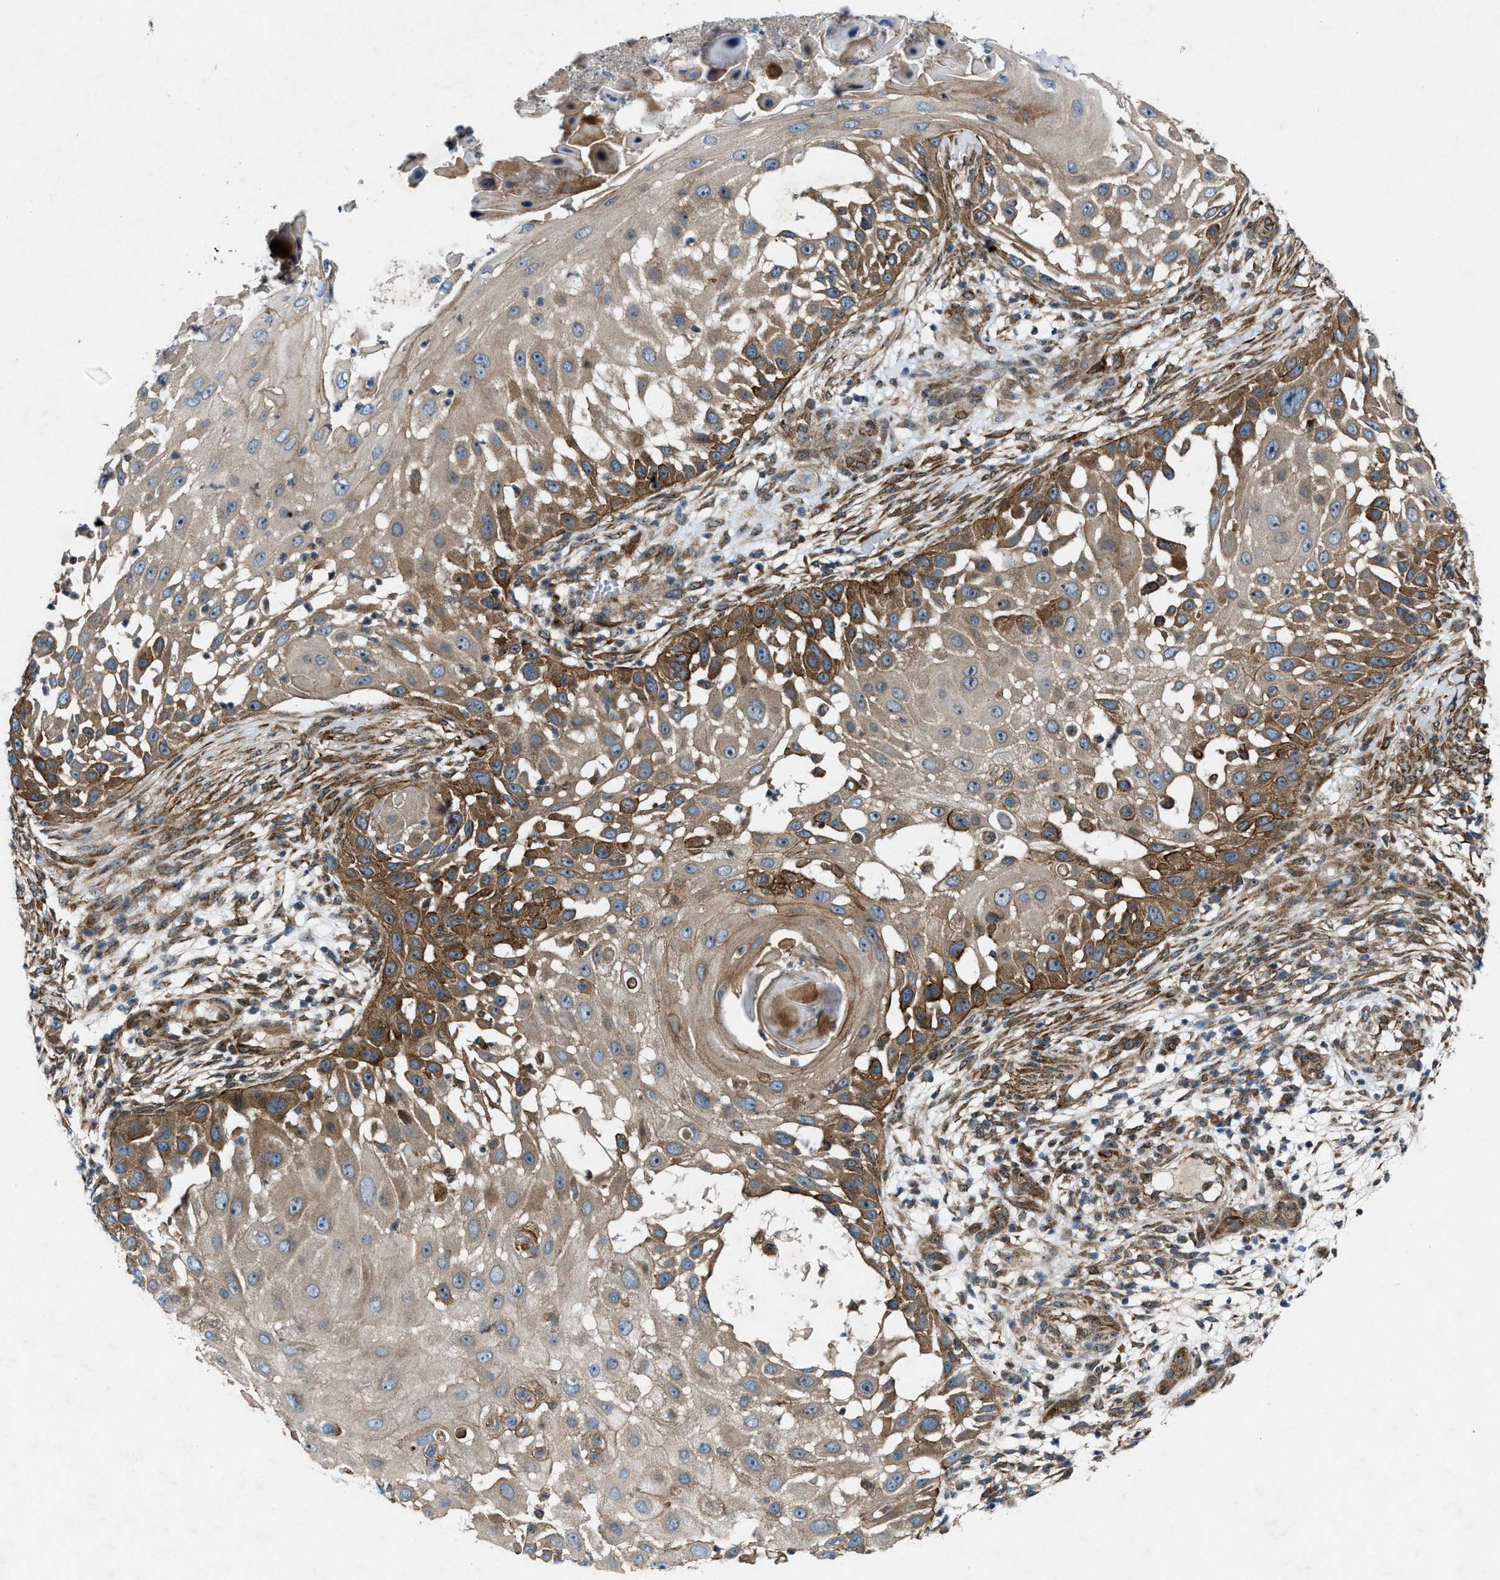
{"staining": {"intensity": "moderate", "quantity": "25%-75%", "location": "cytoplasmic/membranous"}, "tissue": "skin cancer", "cell_type": "Tumor cells", "image_type": "cancer", "snomed": [{"axis": "morphology", "description": "Squamous cell carcinoma, NOS"}, {"axis": "topography", "description": "Skin"}], "caption": "Immunohistochemical staining of skin cancer displays medium levels of moderate cytoplasmic/membranous protein staining in about 25%-75% of tumor cells.", "gene": "URGCP", "patient": {"sex": "female", "age": 44}}